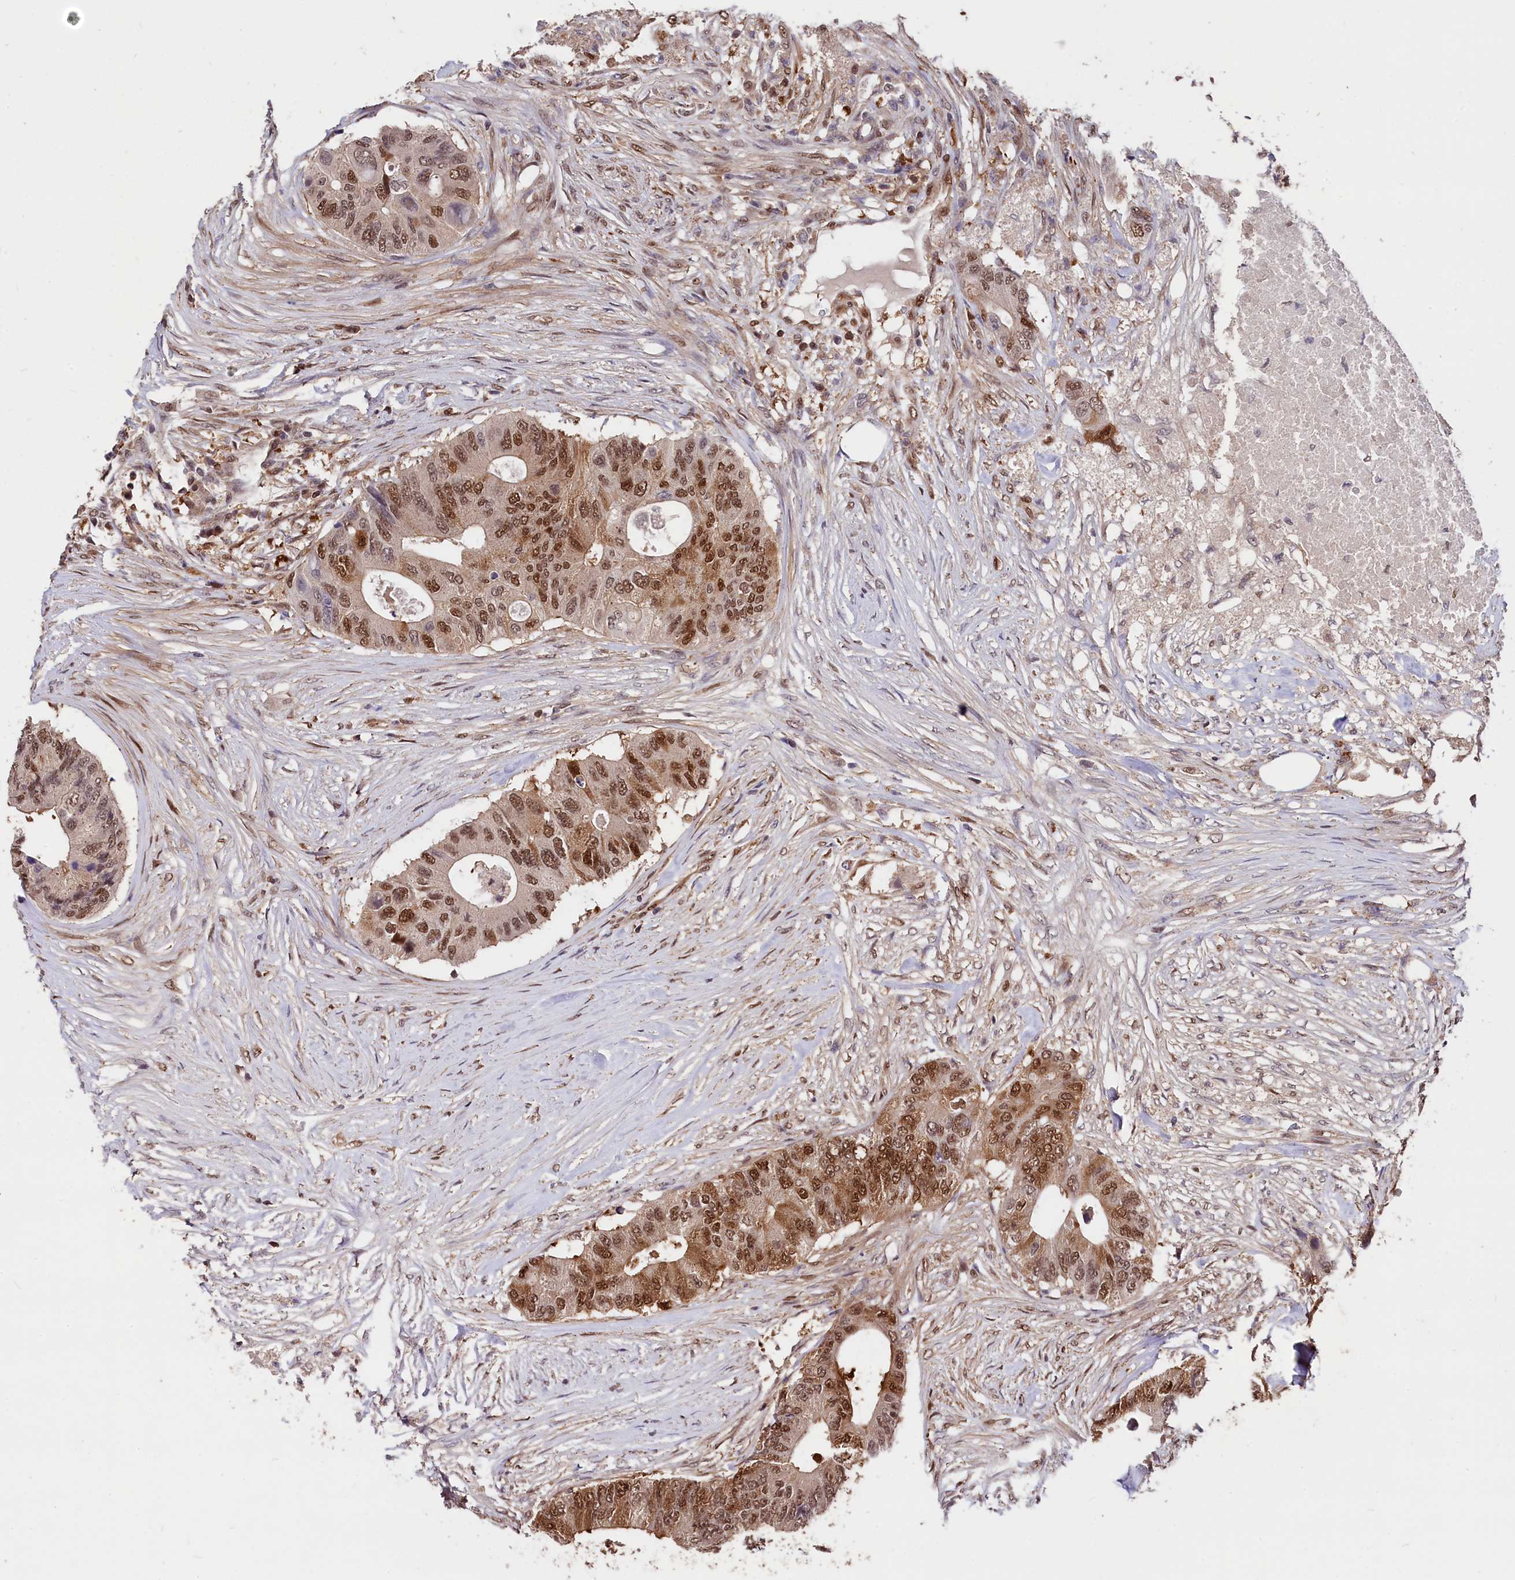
{"staining": {"intensity": "moderate", "quantity": ">75%", "location": "nuclear"}, "tissue": "colorectal cancer", "cell_type": "Tumor cells", "image_type": "cancer", "snomed": [{"axis": "morphology", "description": "Adenocarcinoma, NOS"}, {"axis": "topography", "description": "Colon"}], "caption": "The micrograph reveals a brown stain indicating the presence of a protein in the nuclear of tumor cells in adenocarcinoma (colorectal).", "gene": "ADRM1", "patient": {"sex": "male", "age": 71}}